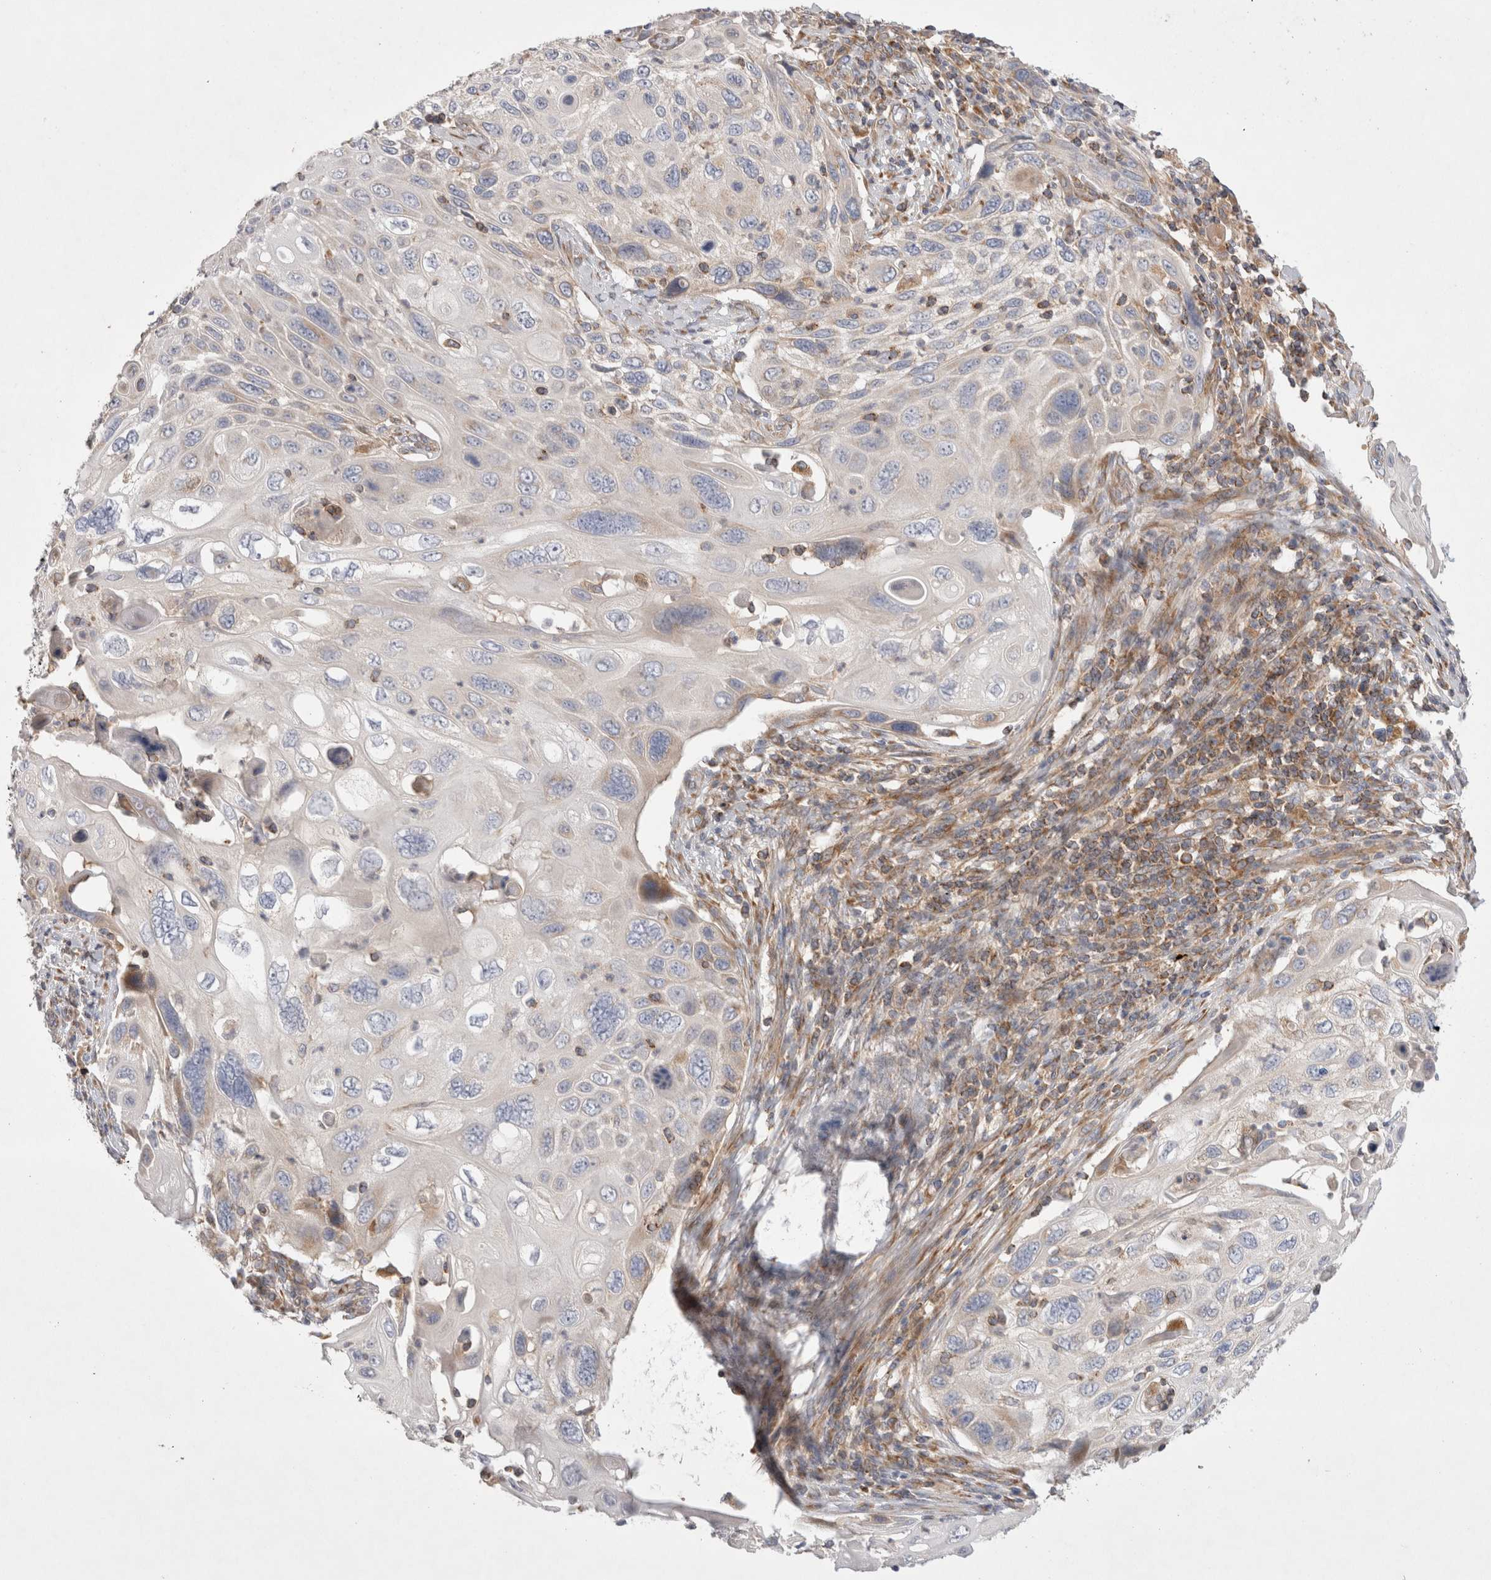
{"staining": {"intensity": "negative", "quantity": "none", "location": "none"}, "tissue": "cervical cancer", "cell_type": "Tumor cells", "image_type": "cancer", "snomed": [{"axis": "morphology", "description": "Squamous cell carcinoma, NOS"}, {"axis": "topography", "description": "Cervix"}], "caption": "Protein analysis of cervical cancer (squamous cell carcinoma) demonstrates no significant positivity in tumor cells.", "gene": "TBC1D16", "patient": {"sex": "female", "age": 70}}